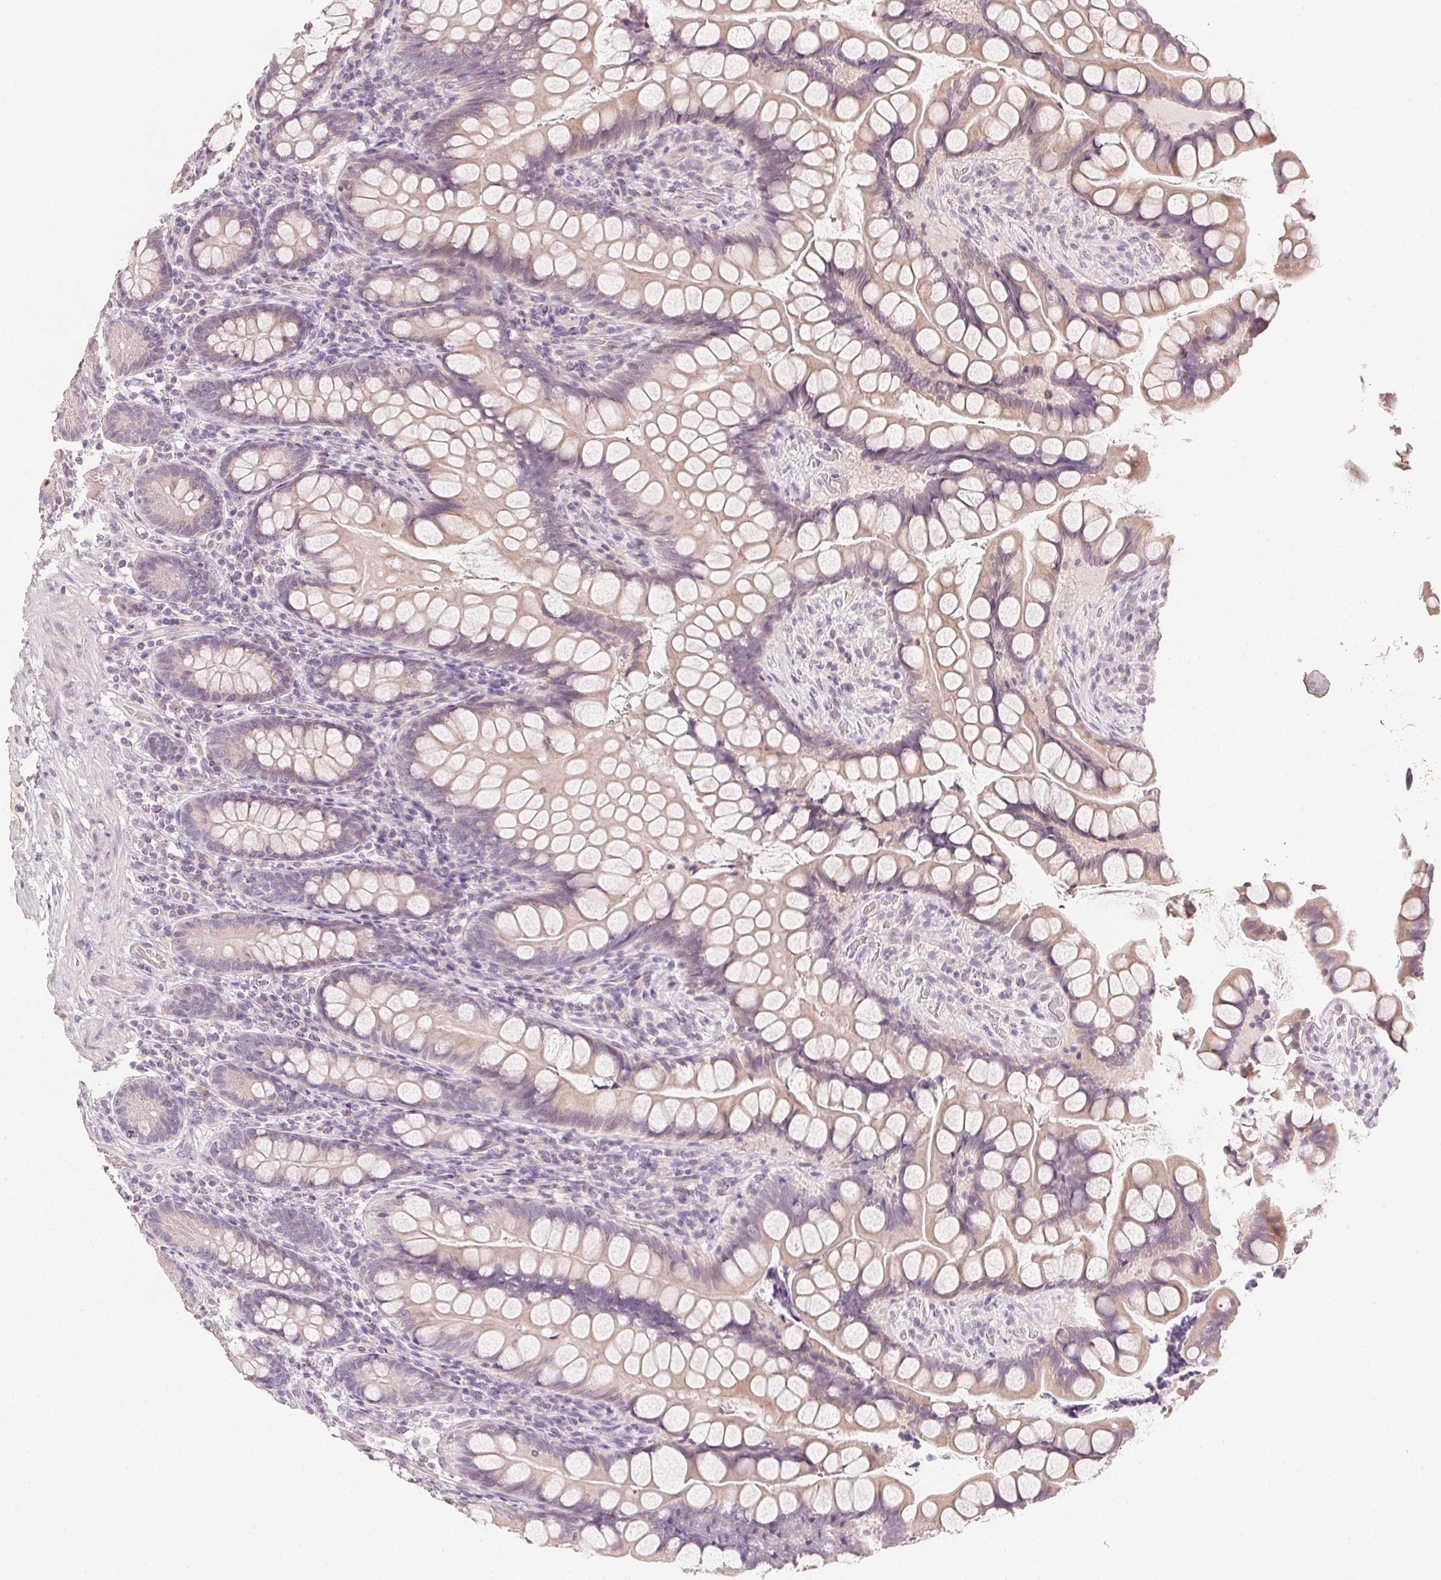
{"staining": {"intensity": "weak", "quantity": "<25%", "location": "cytoplasmic/membranous"}, "tissue": "small intestine", "cell_type": "Glandular cells", "image_type": "normal", "snomed": [{"axis": "morphology", "description": "Normal tissue, NOS"}, {"axis": "topography", "description": "Small intestine"}], "caption": "The photomicrograph displays no staining of glandular cells in benign small intestine. (Stains: DAB (3,3'-diaminobenzidine) immunohistochemistry with hematoxylin counter stain, Microscopy: brightfield microscopy at high magnification).", "gene": "DHCR24", "patient": {"sex": "male", "age": 70}}